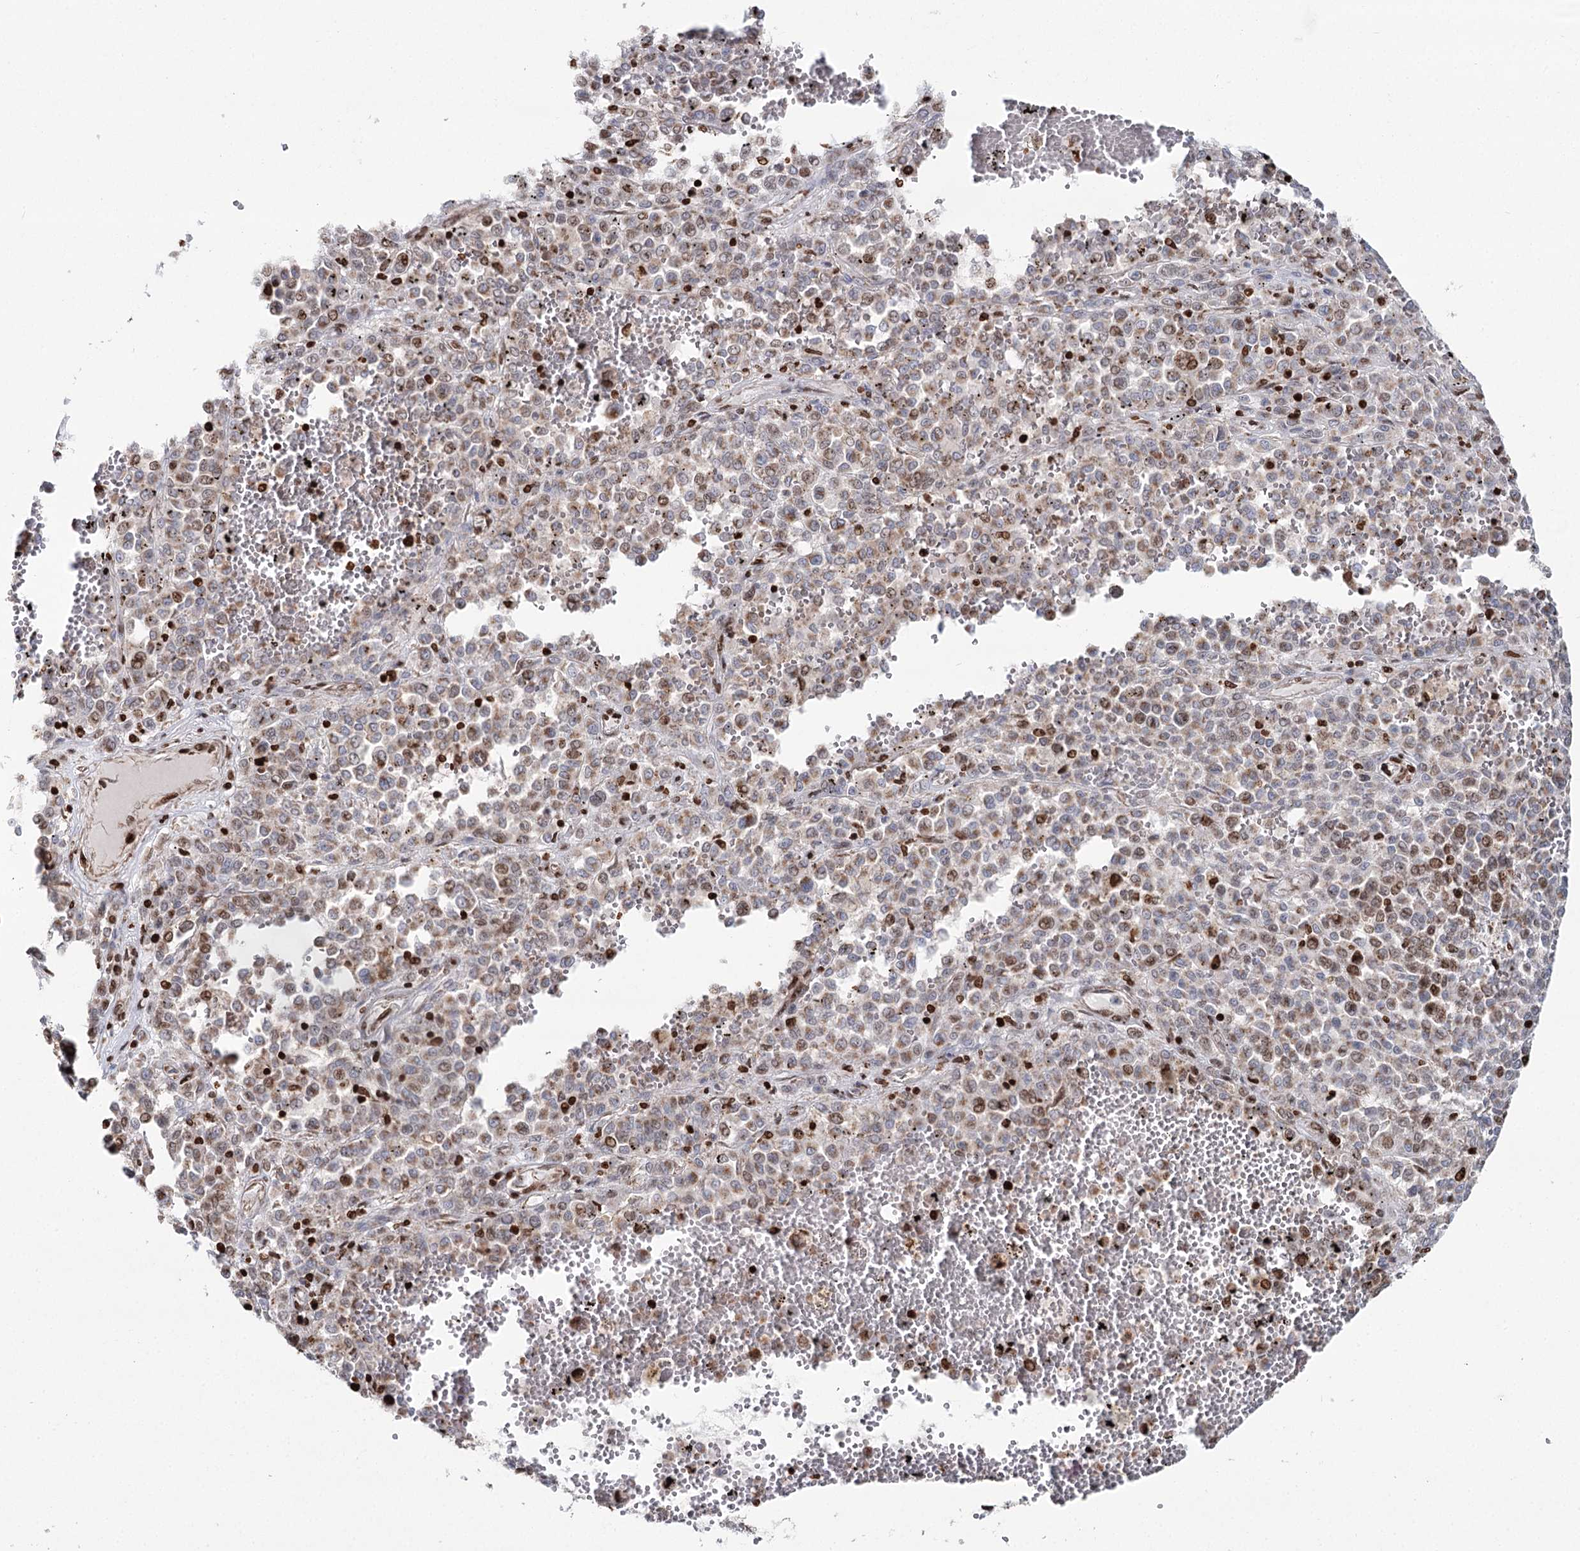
{"staining": {"intensity": "moderate", "quantity": "25%-75%", "location": "cytoplasmic/membranous,nuclear"}, "tissue": "melanoma", "cell_type": "Tumor cells", "image_type": "cancer", "snomed": [{"axis": "morphology", "description": "Malignant melanoma, Metastatic site"}, {"axis": "topography", "description": "Pancreas"}], "caption": "Protein expression analysis of human melanoma reveals moderate cytoplasmic/membranous and nuclear positivity in approximately 25%-75% of tumor cells.", "gene": "PDHX", "patient": {"sex": "female", "age": 30}}